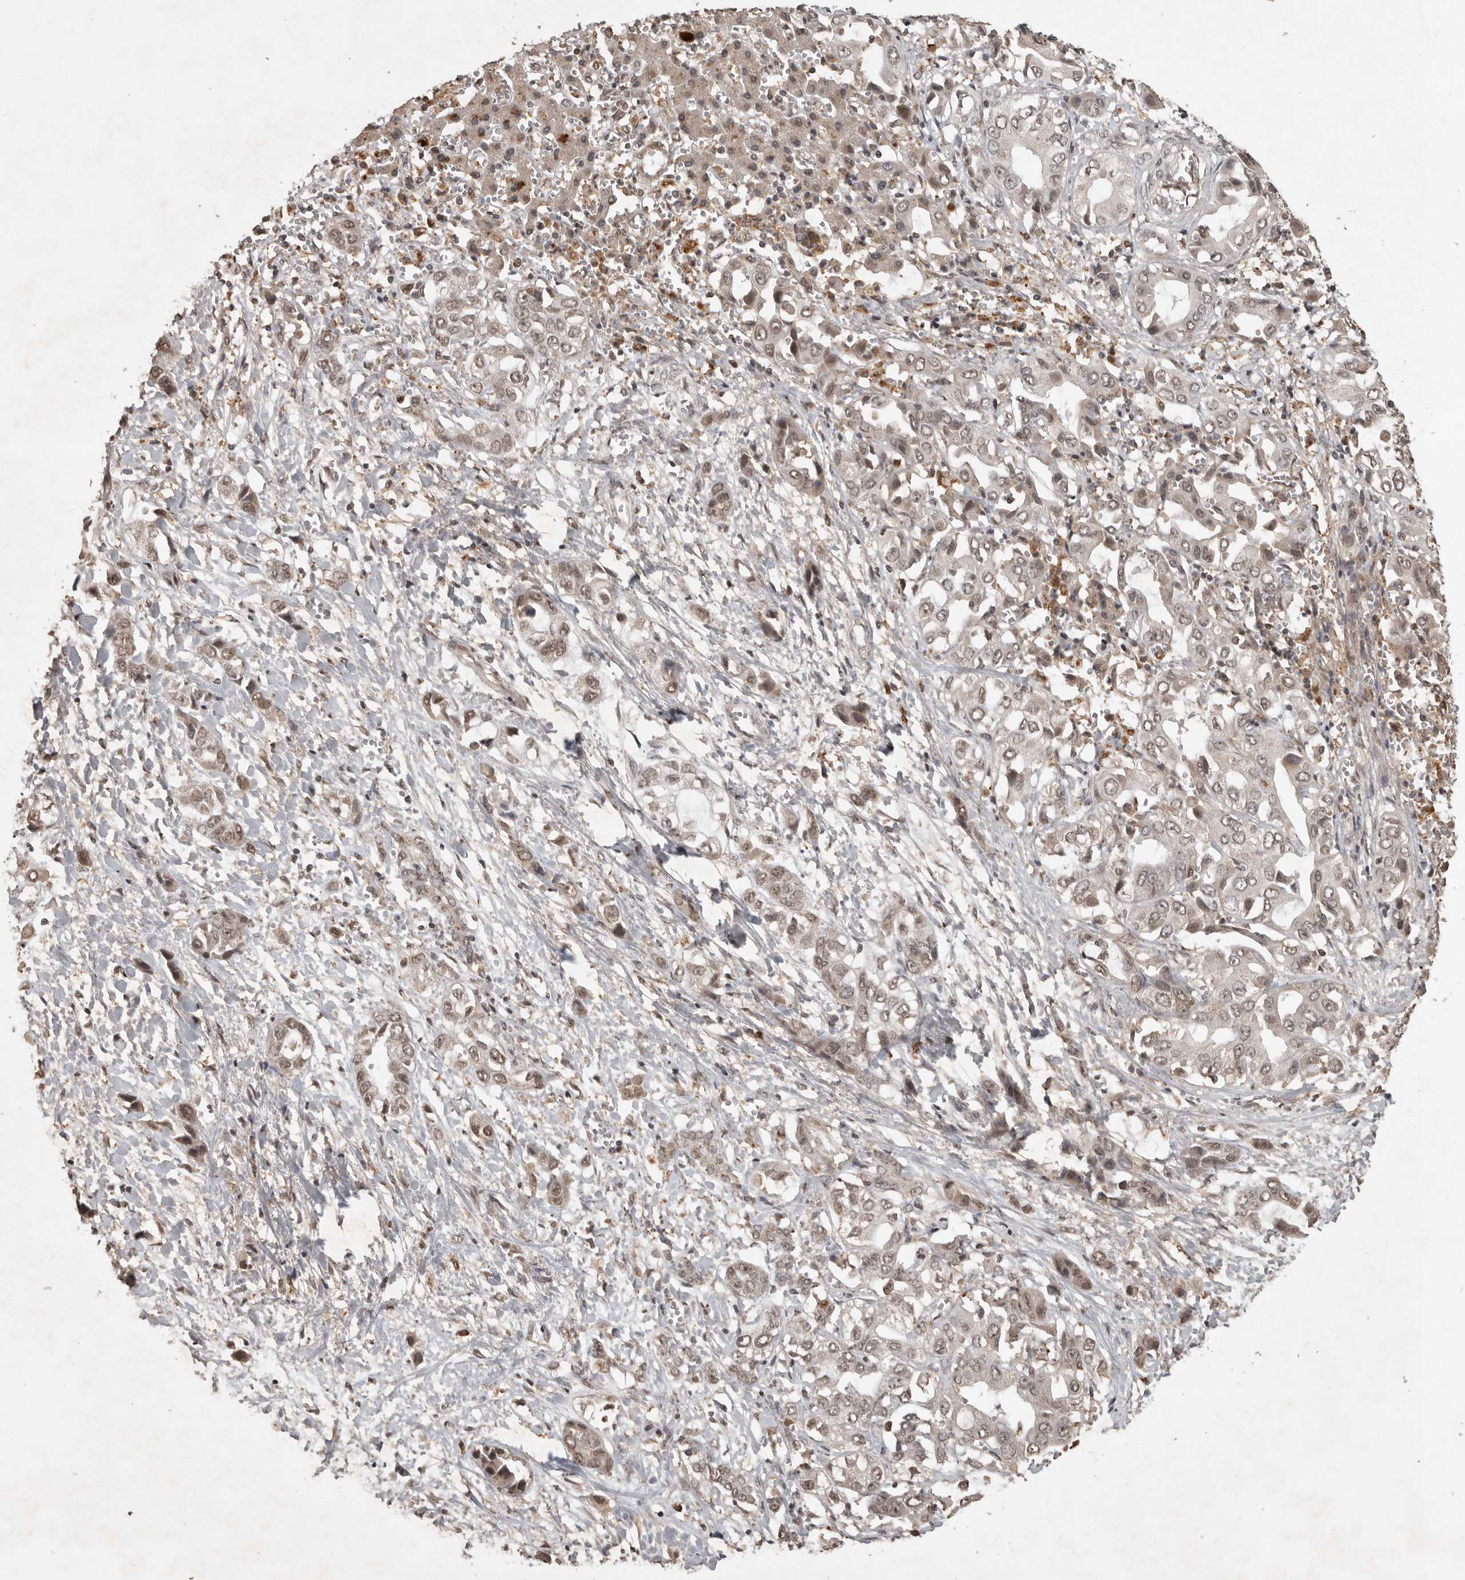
{"staining": {"intensity": "weak", "quantity": ">75%", "location": "nuclear"}, "tissue": "liver cancer", "cell_type": "Tumor cells", "image_type": "cancer", "snomed": [{"axis": "morphology", "description": "Cholangiocarcinoma"}, {"axis": "topography", "description": "Liver"}], "caption": "Liver cholangiocarcinoma stained for a protein (brown) demonstrates weak nuclear positive staining in about >75% of tumor cells.", "gene": "CBLL1", "patient": {"sex": "female", "age": 52}}